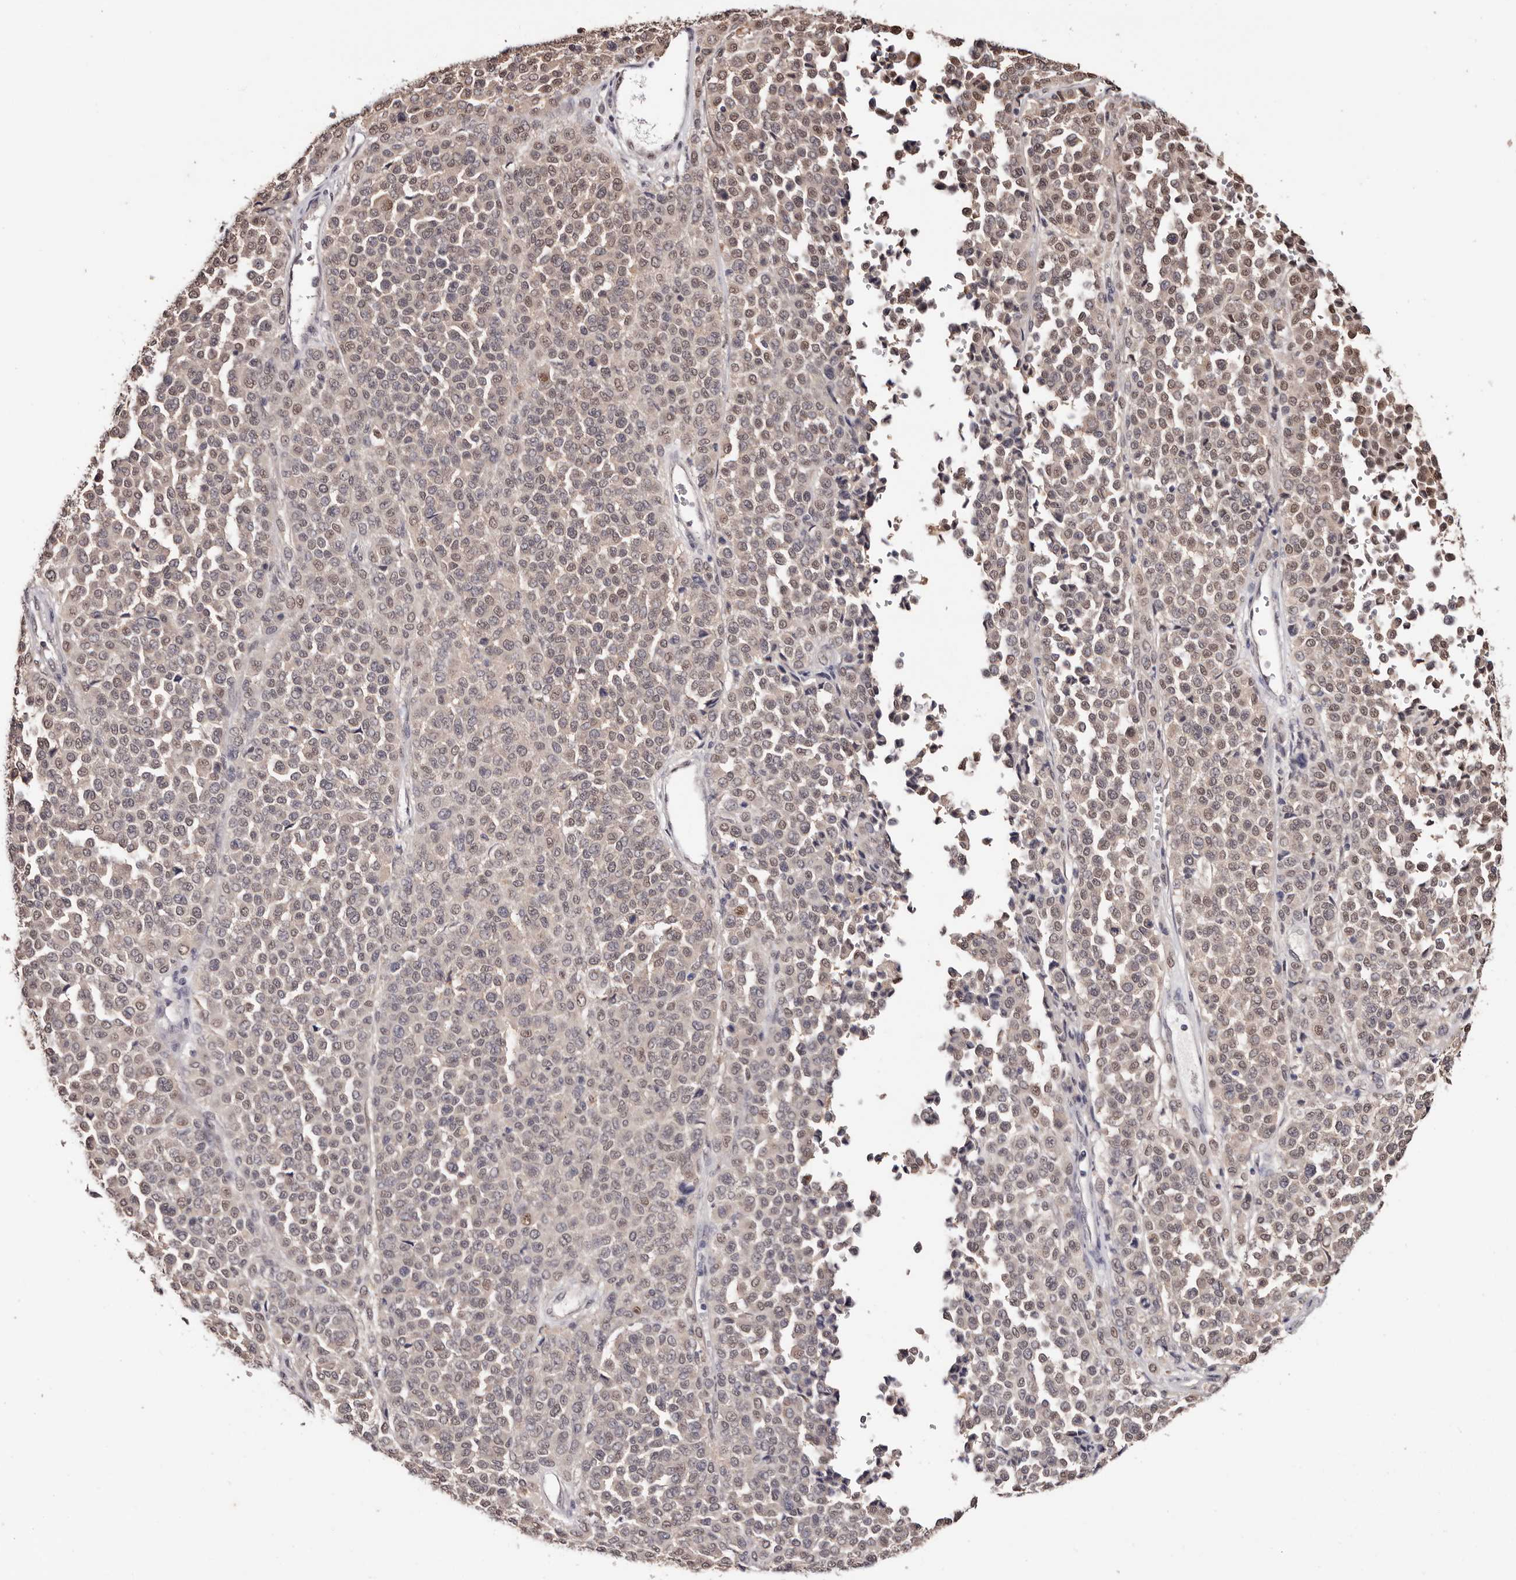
{"staining": {"intensity": "weak", "quantity": ">75%", "location": "nuclear"}, "tissue": "melanoma", "cell_type": "Tumor cells", "image_type": "cancer", "snomed": [{"axis": "morphology", "description": "Malignant melanoma, Metastatic site"}, {"axis": "topography", "description": "Pancreas"}], "caption": "Protein expression analysis of malignant melanoma (metastatic site) displays weak nuclear positivity in approximately >75% of tumor cells. (Brightfield microscopy of DAB IHC at high magnification).", "gene": "TYW3", "patient": {"sex": "female", "age": 30}}